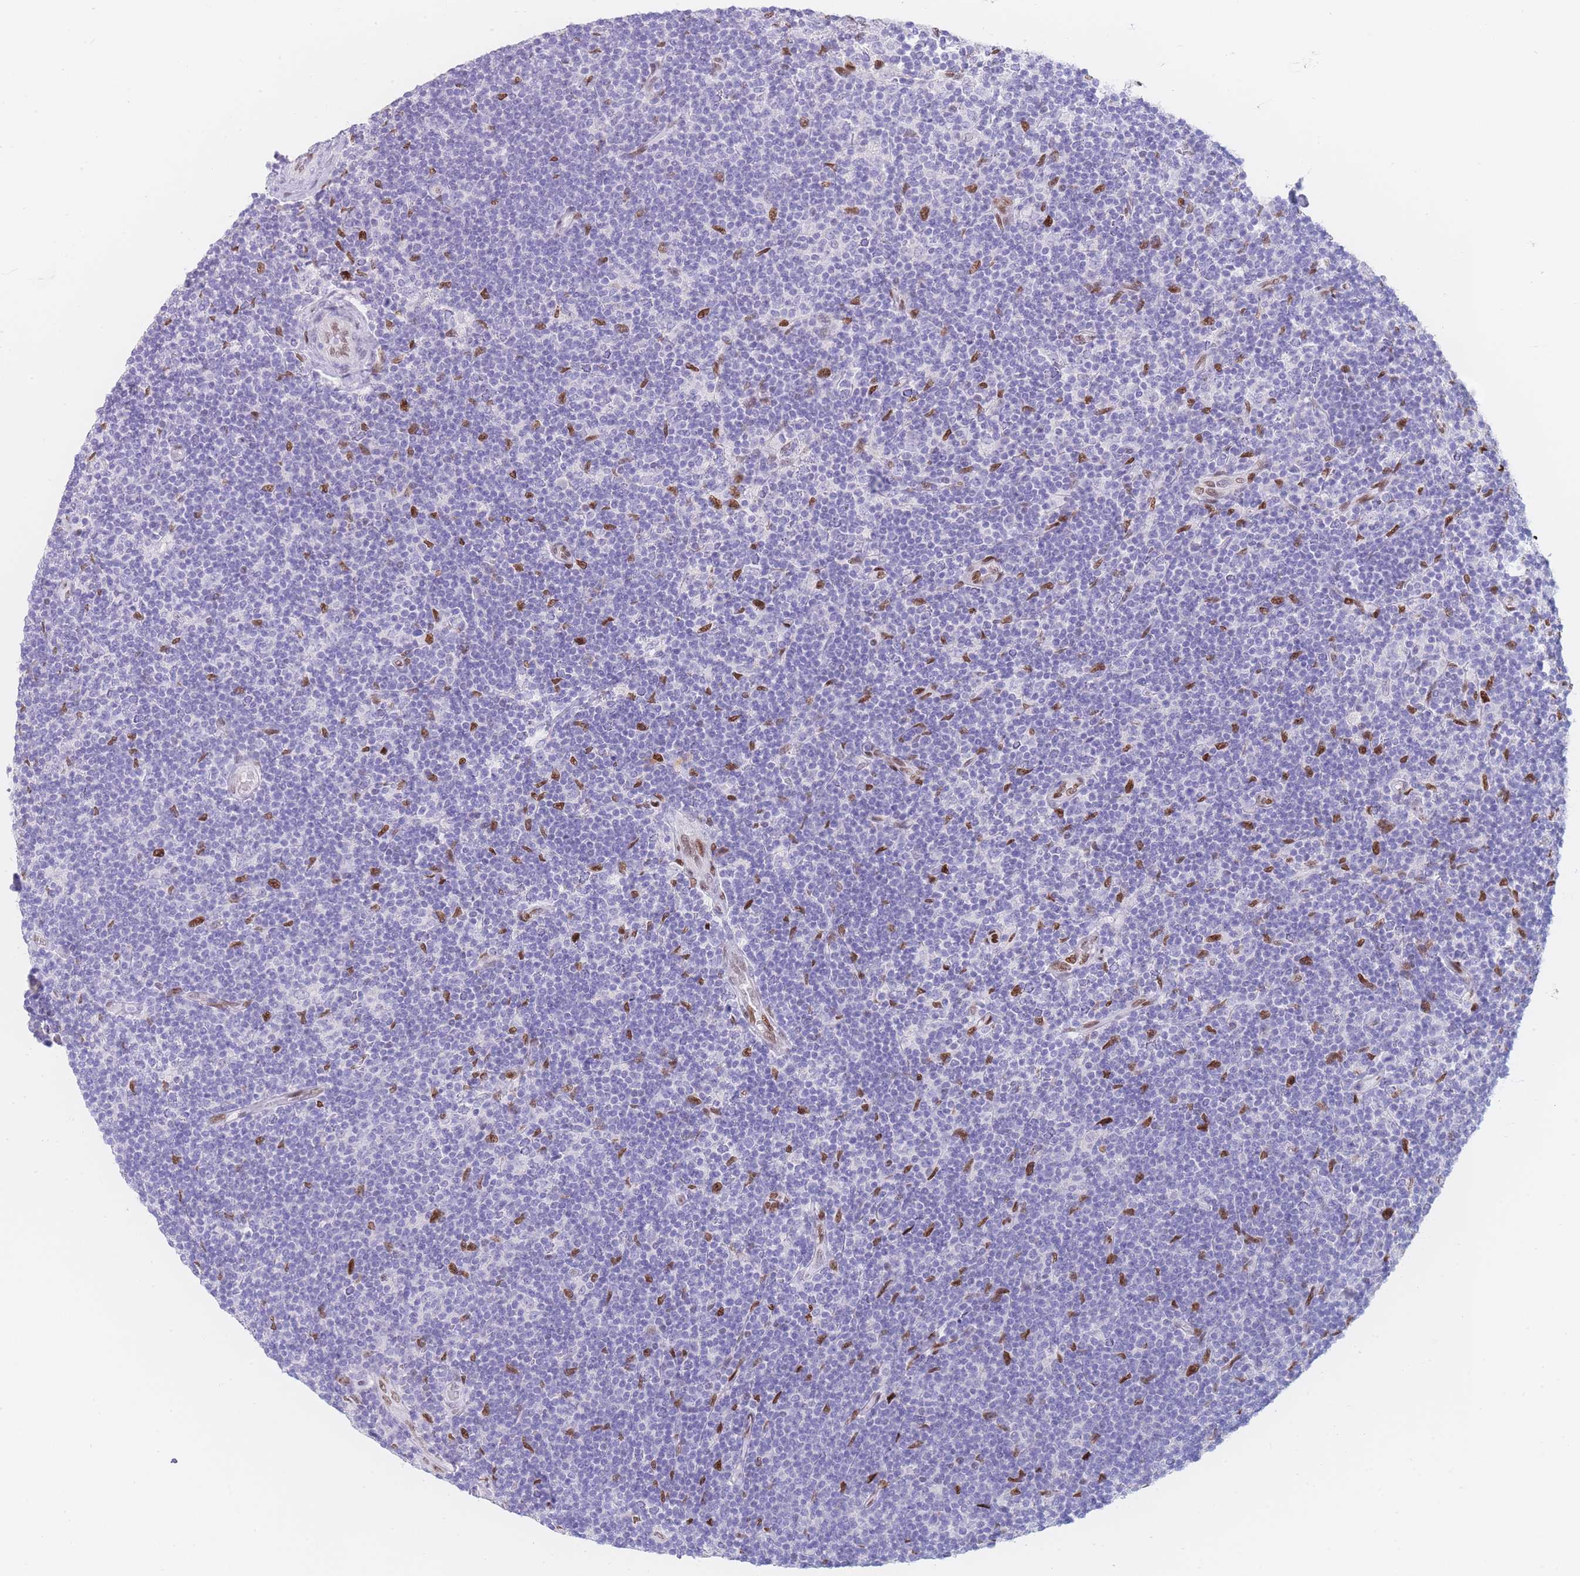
{"staining": {"intensity": "negative", "quantity": "none", "location": "none"}, "tissue": "lymphoma", "cell_type": "Tumor cells", "image_type": "cancer", "snomed": [{"axis": "morphology", "description": "Hodgkin's disease, NOS"}, {"axis": "topography", "description": "Lymph node"}], "caption": "IHC image of human Hodgkin's disease stained for a protein (brown), which reveals no expression in tumor cells.", "gene": "PSMB5", "patient": {"sex": "female", "age": 57}}